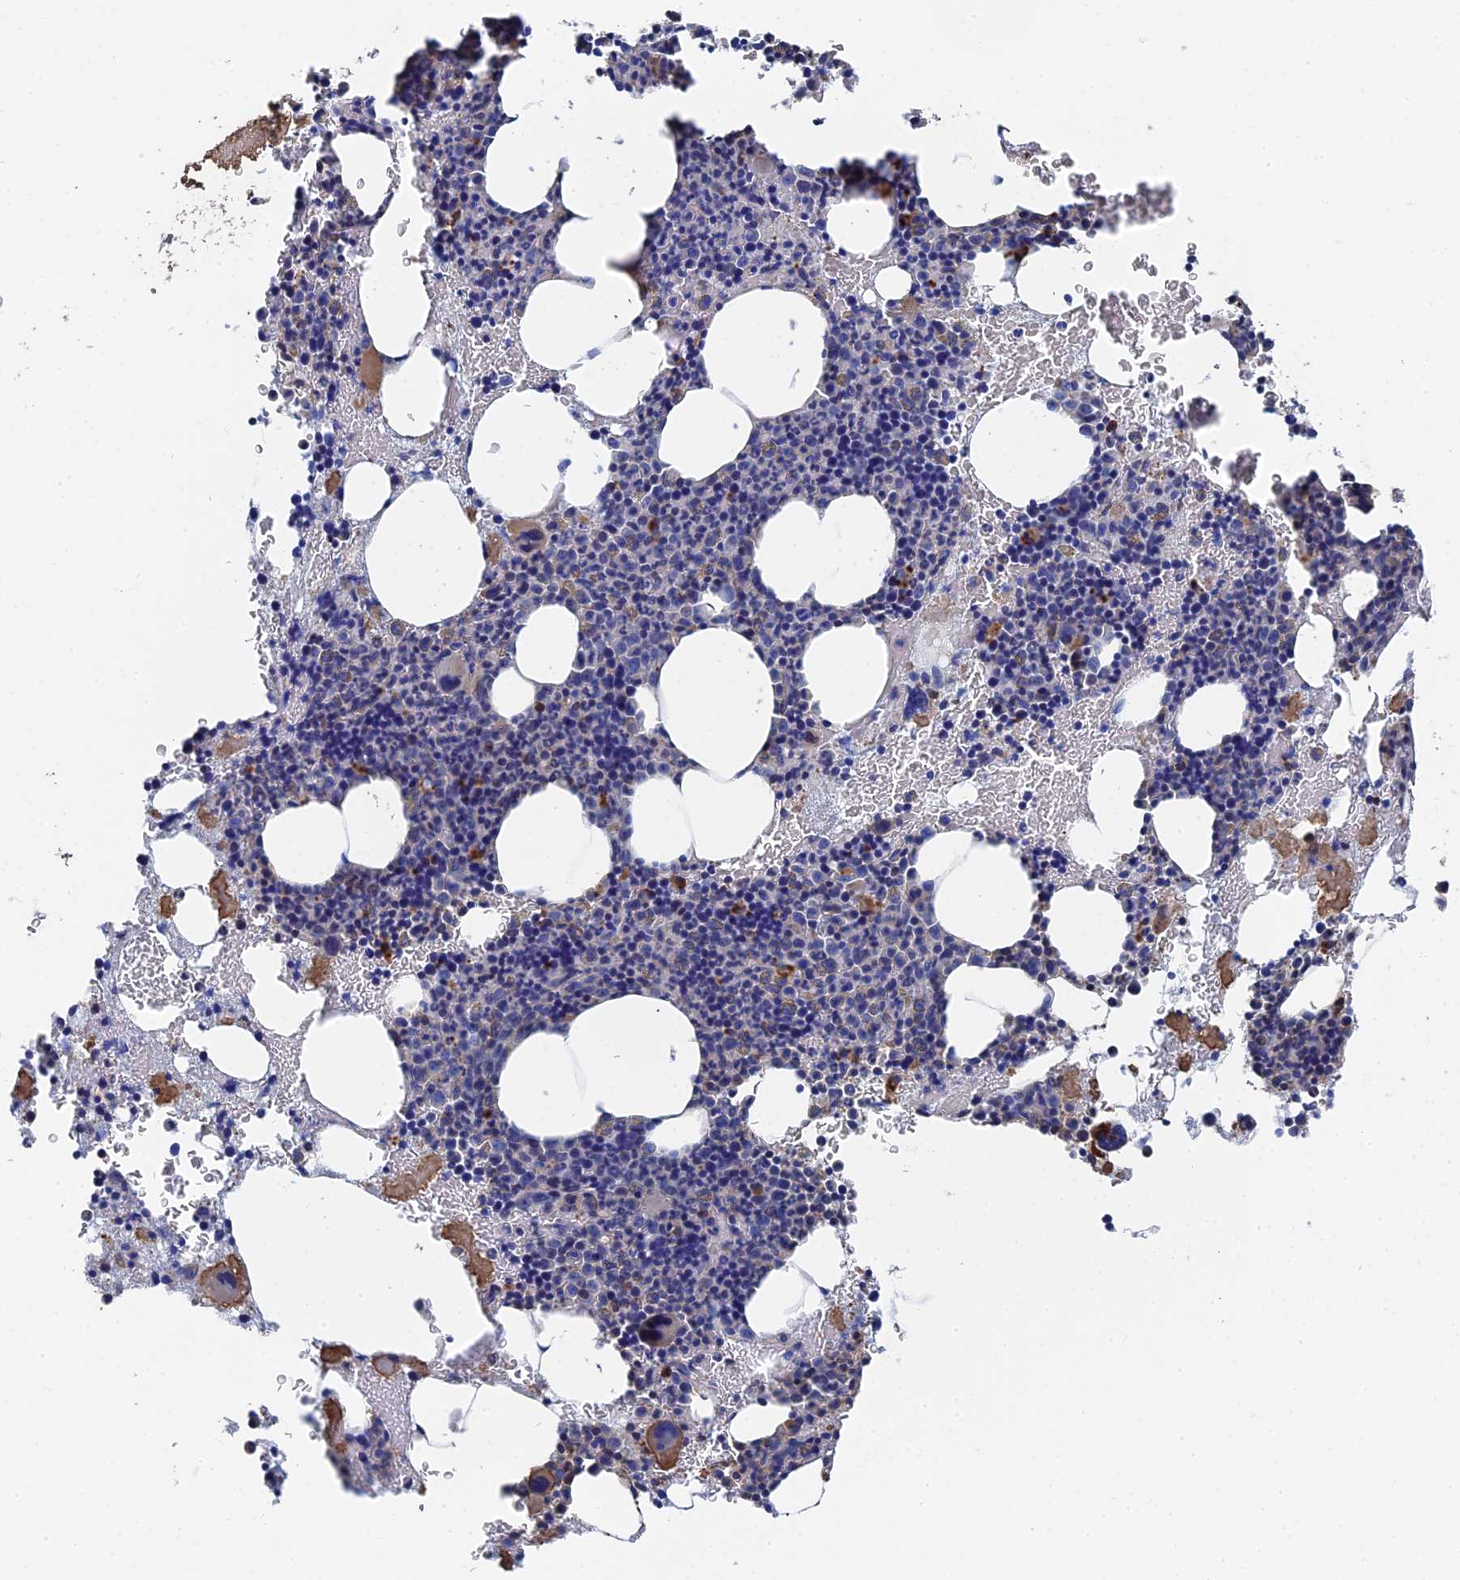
{"staining": {"intensity": "negative", "quantity": "none", "location": "none"}, "tissue": "bone marrow", "cell_type": "Hematopoietic cells", "image_type": "normal", "snomed": [{"axis": "morphology", "description": "Normal tissue, NOS"}, {"axis": "topography", "description": "Bone marrow"}], "caption": "A histopathology image of bone marrow stained for a protein displays no brown staining in hematopoietic cells. Nuclei are stained in blue.", "gene": "STRA6", "patient": {"sex": "female", "age": 41}}